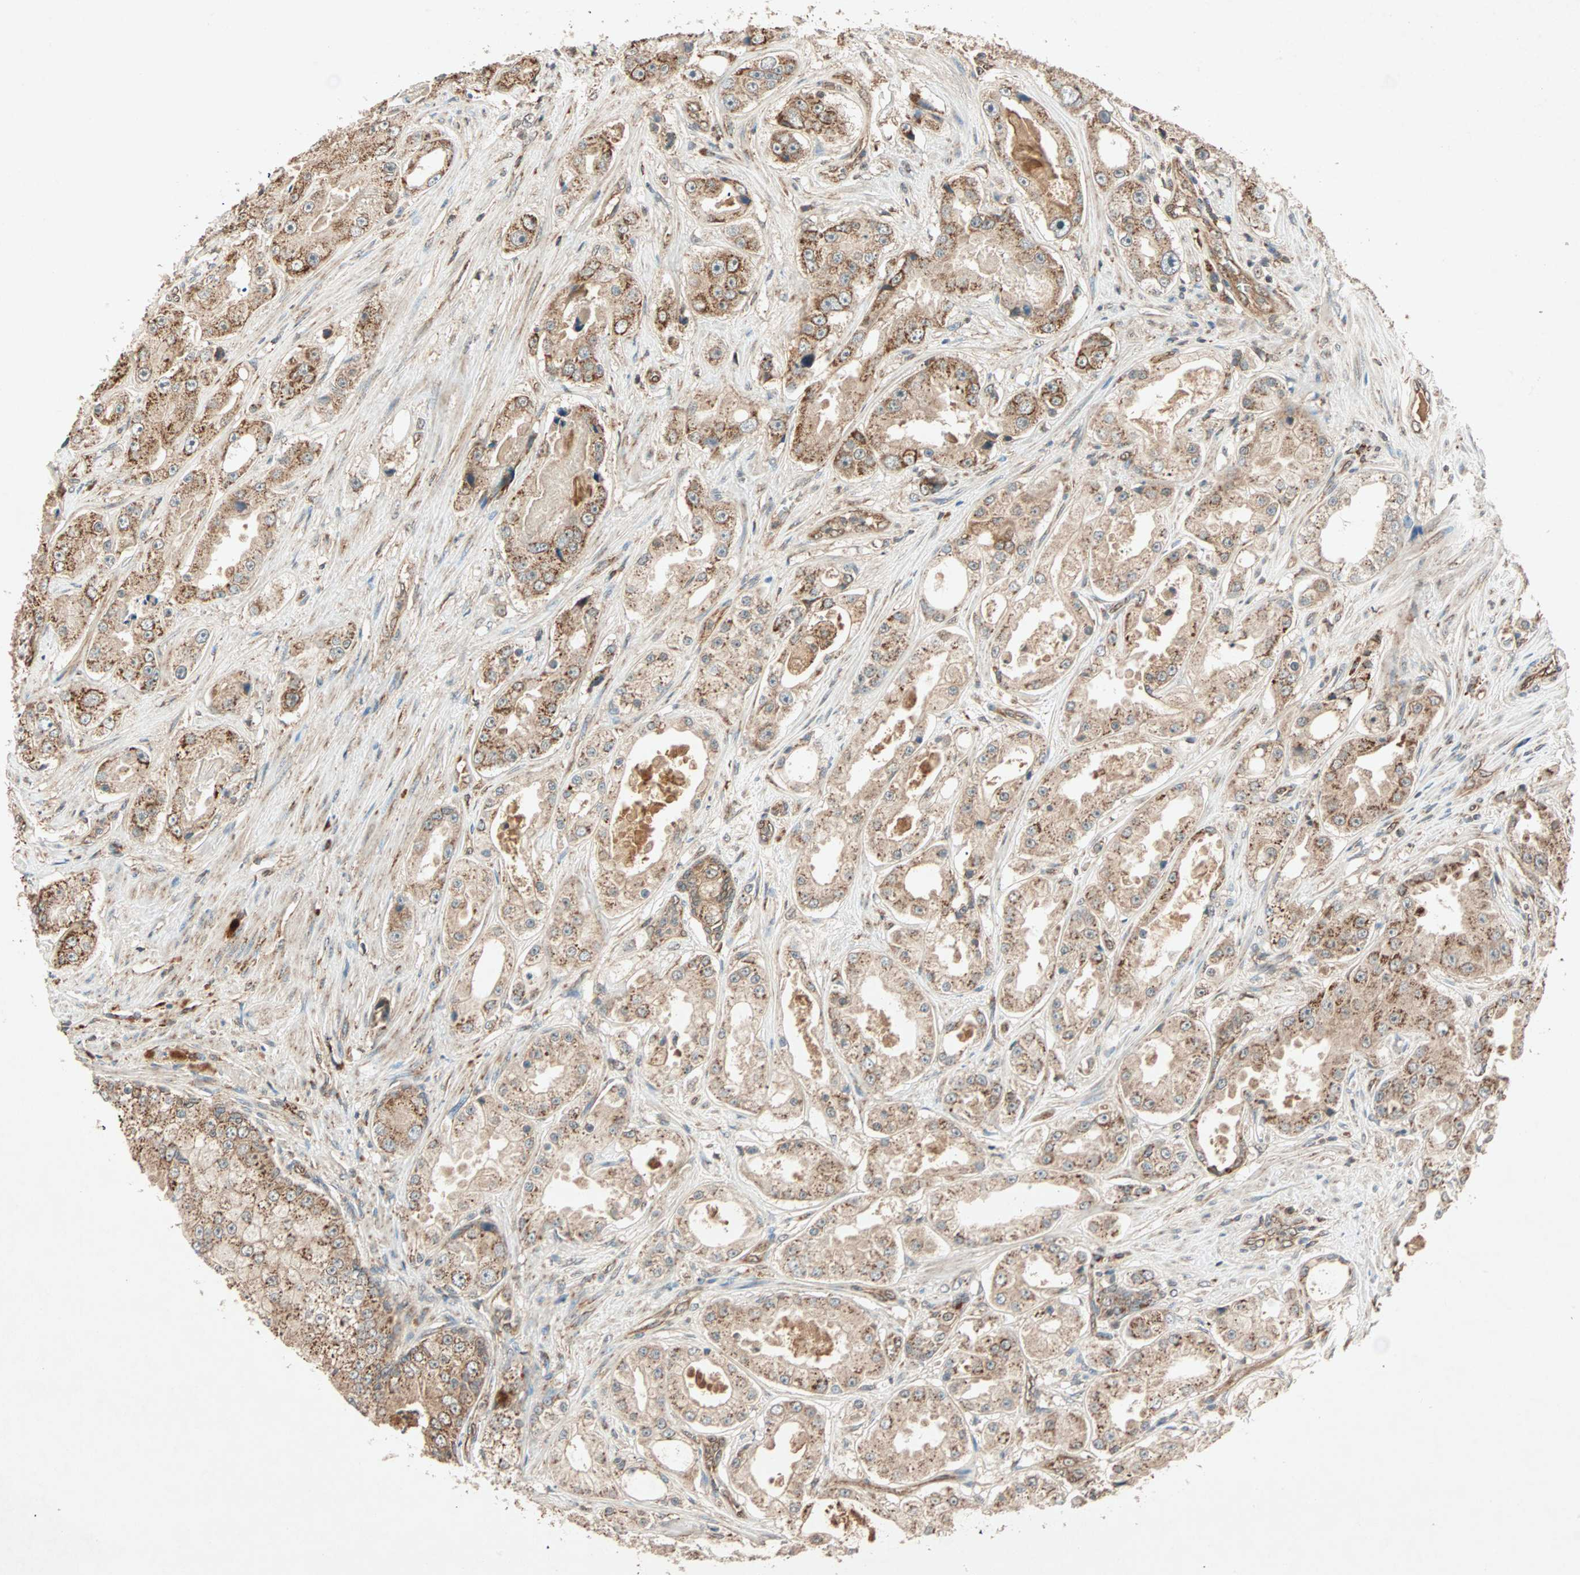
{"staining": {"intensity": "moderate", "quantity": ">75%", "location": "cytoplasmic/membranous"}, "tissue": "prostate cancer", "cell_type": "Tumor cells", "image_type": "cancer", "snomed": [{"axis": "morphology", "description": "Adenocarcinoma, High grade"}, {"axis": "topography", "description": "Prostate"}], "caption": "Protein staining of high-grade adenocarcinoma (prostate) tissue displays moderate cytoplasmic/membranous staining in approximately >75% of tumor cells. (DAB IHC with brightfield microscopy, high magnification).", "gene": "MAPK1", "patient": {"sex": "male", "age": 73}}